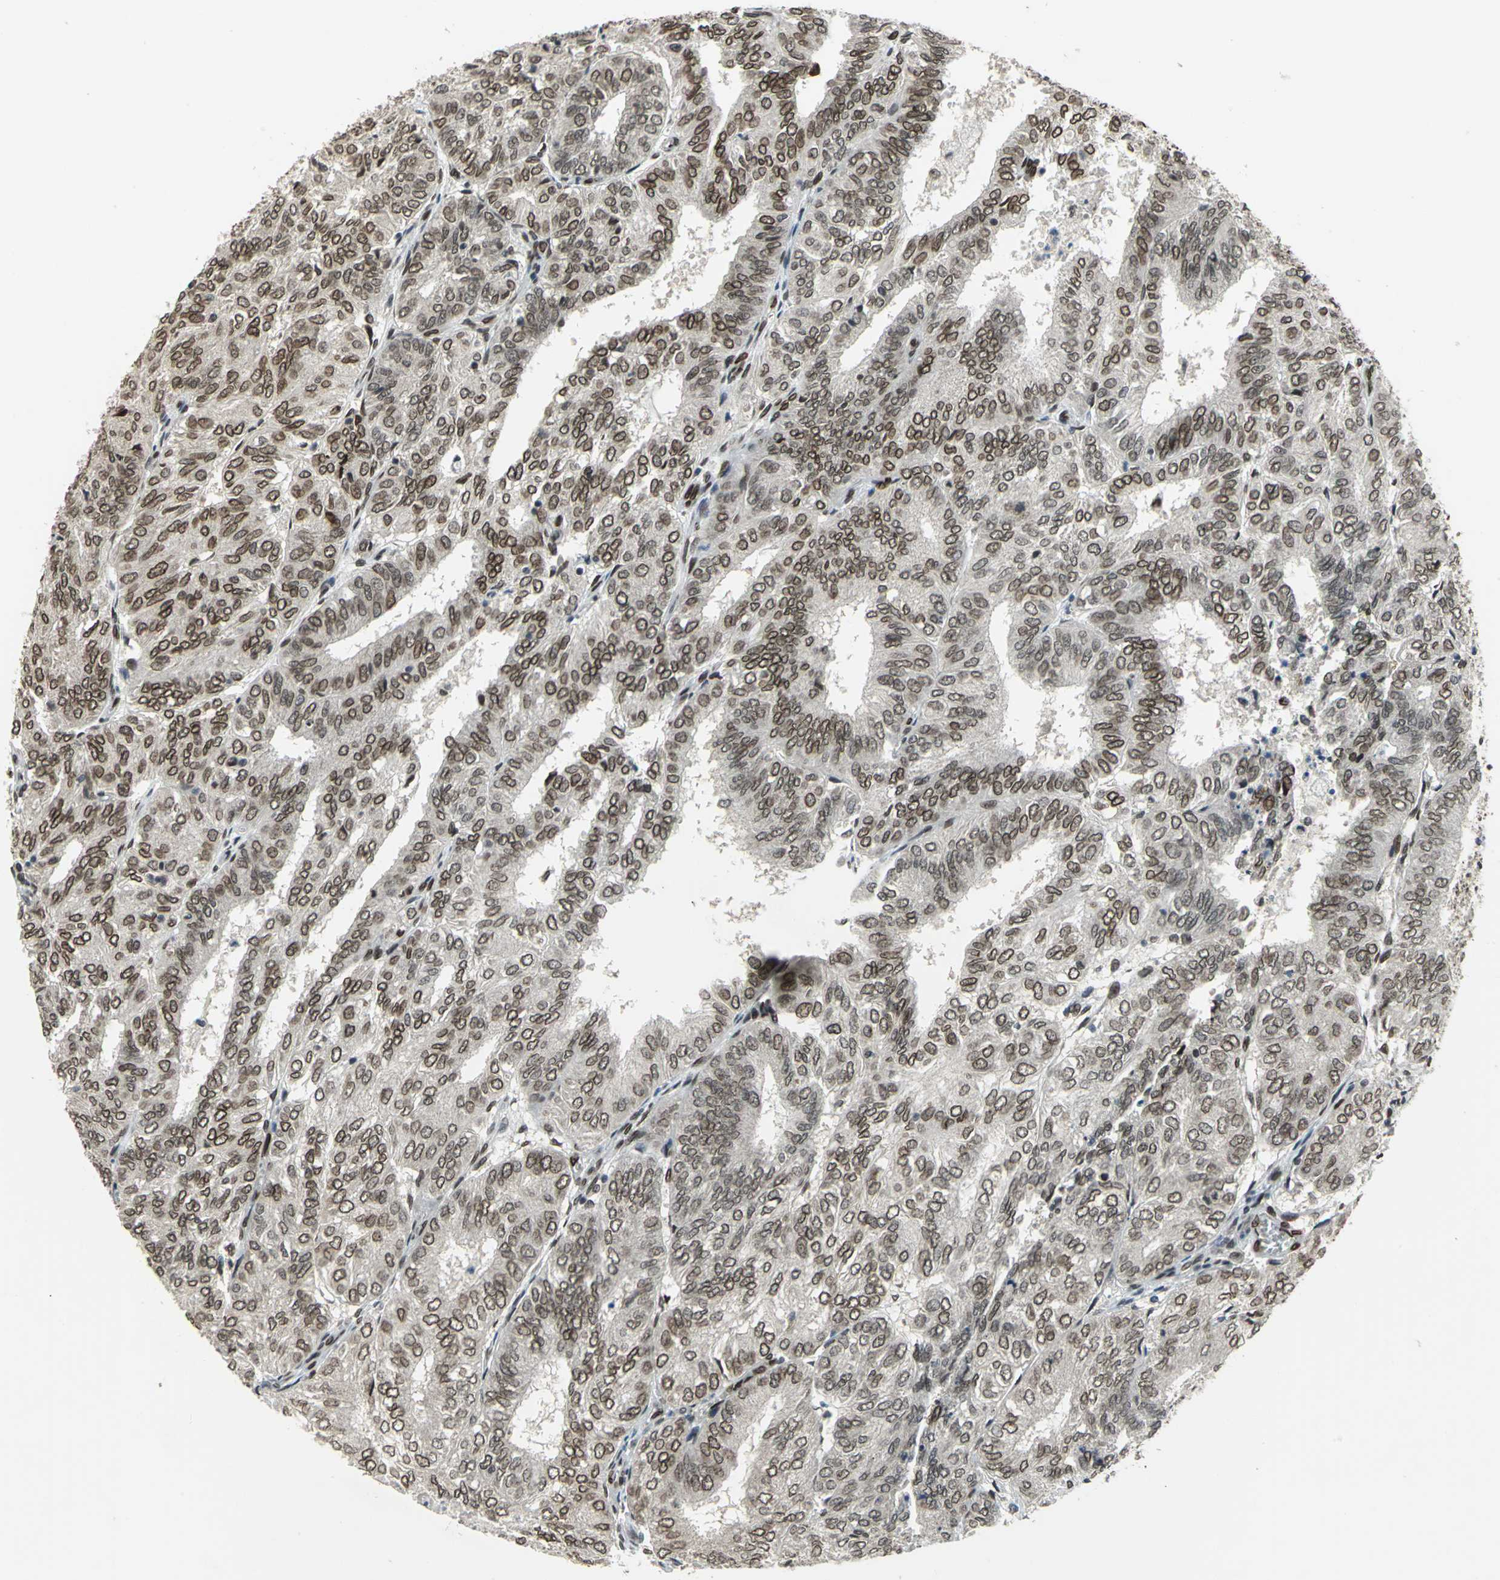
{"staining": {"intensity": "moderate", "quantity": ">75%", "location": "cytoplasmic/membranous,nuclear"}, "tissue": "endometrial cancer", "cell_type": "Tumor cells", "image_type": "cancer", "snomed": [{"axis": "morphology", "description": "Adenocarcinoma, NOS"}, {"axis": "topography", "description": "Uterus"}], "caption": "Endometrial cancer stained with a protein marker shows moderate staining in tumor cells.", "gene": "ISY1", "patient": {"sex": "female", "age": 60}}